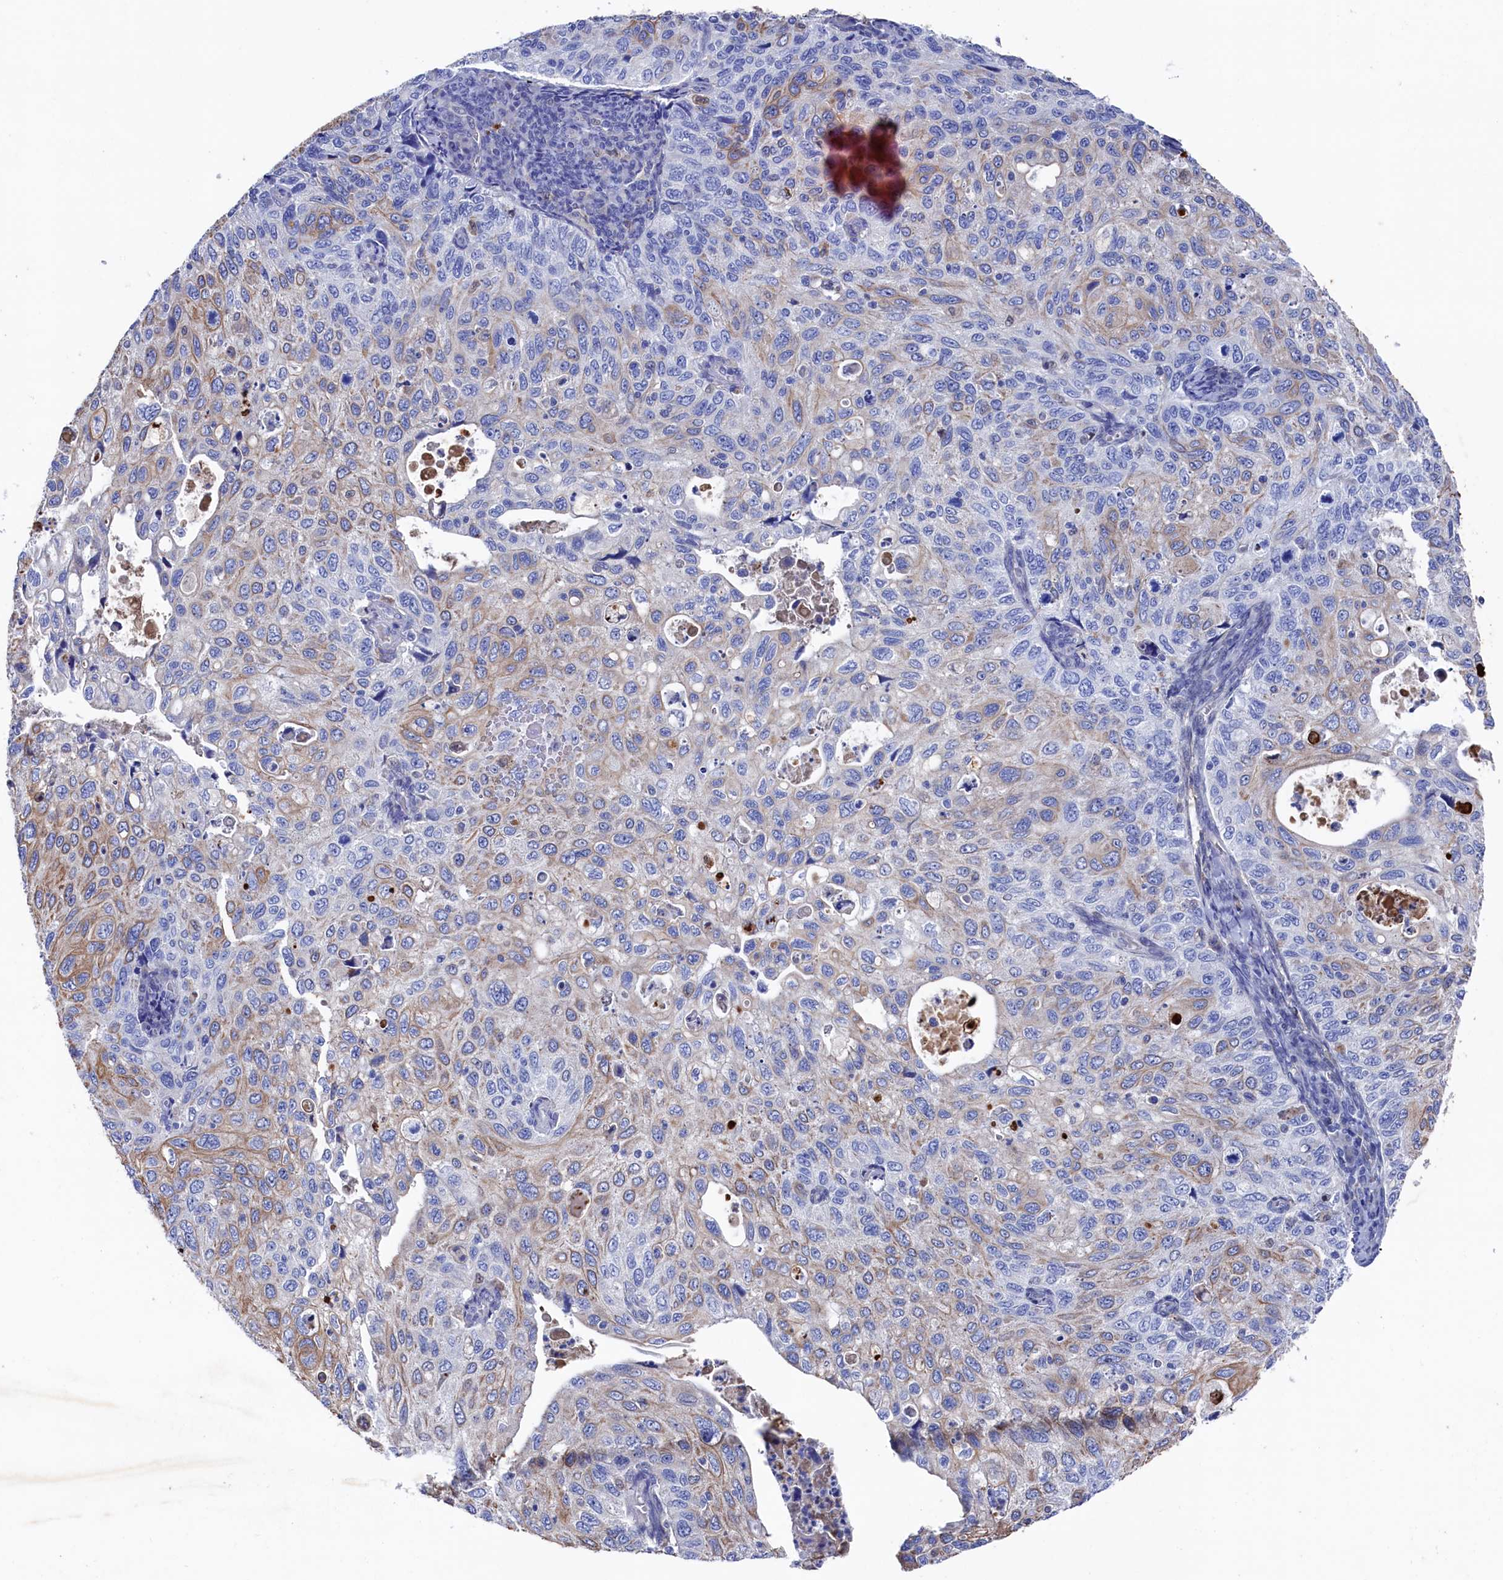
{"staining": {"intensity": "weak", "quantity": "25%-75%", "location": "cytoplasmic/membranous"}, "tissue": "cervical cancer", "cell_type": "Tumor cells", "image_type": "cancer", "snomed": [{"axis": "morphology", "description": "Squamous cell carcinoma, NOS"}, {"axis": "topography", "description": "Cervix"}], "caption": "Protein staining of cervical squamous cell carcinoma tissue exhibits weak cytoplasmic/membranous positivity in about 25%-75% of tumor cells.", "gene": "RNH1", "patient": {"sex": "female", "age": 70}}